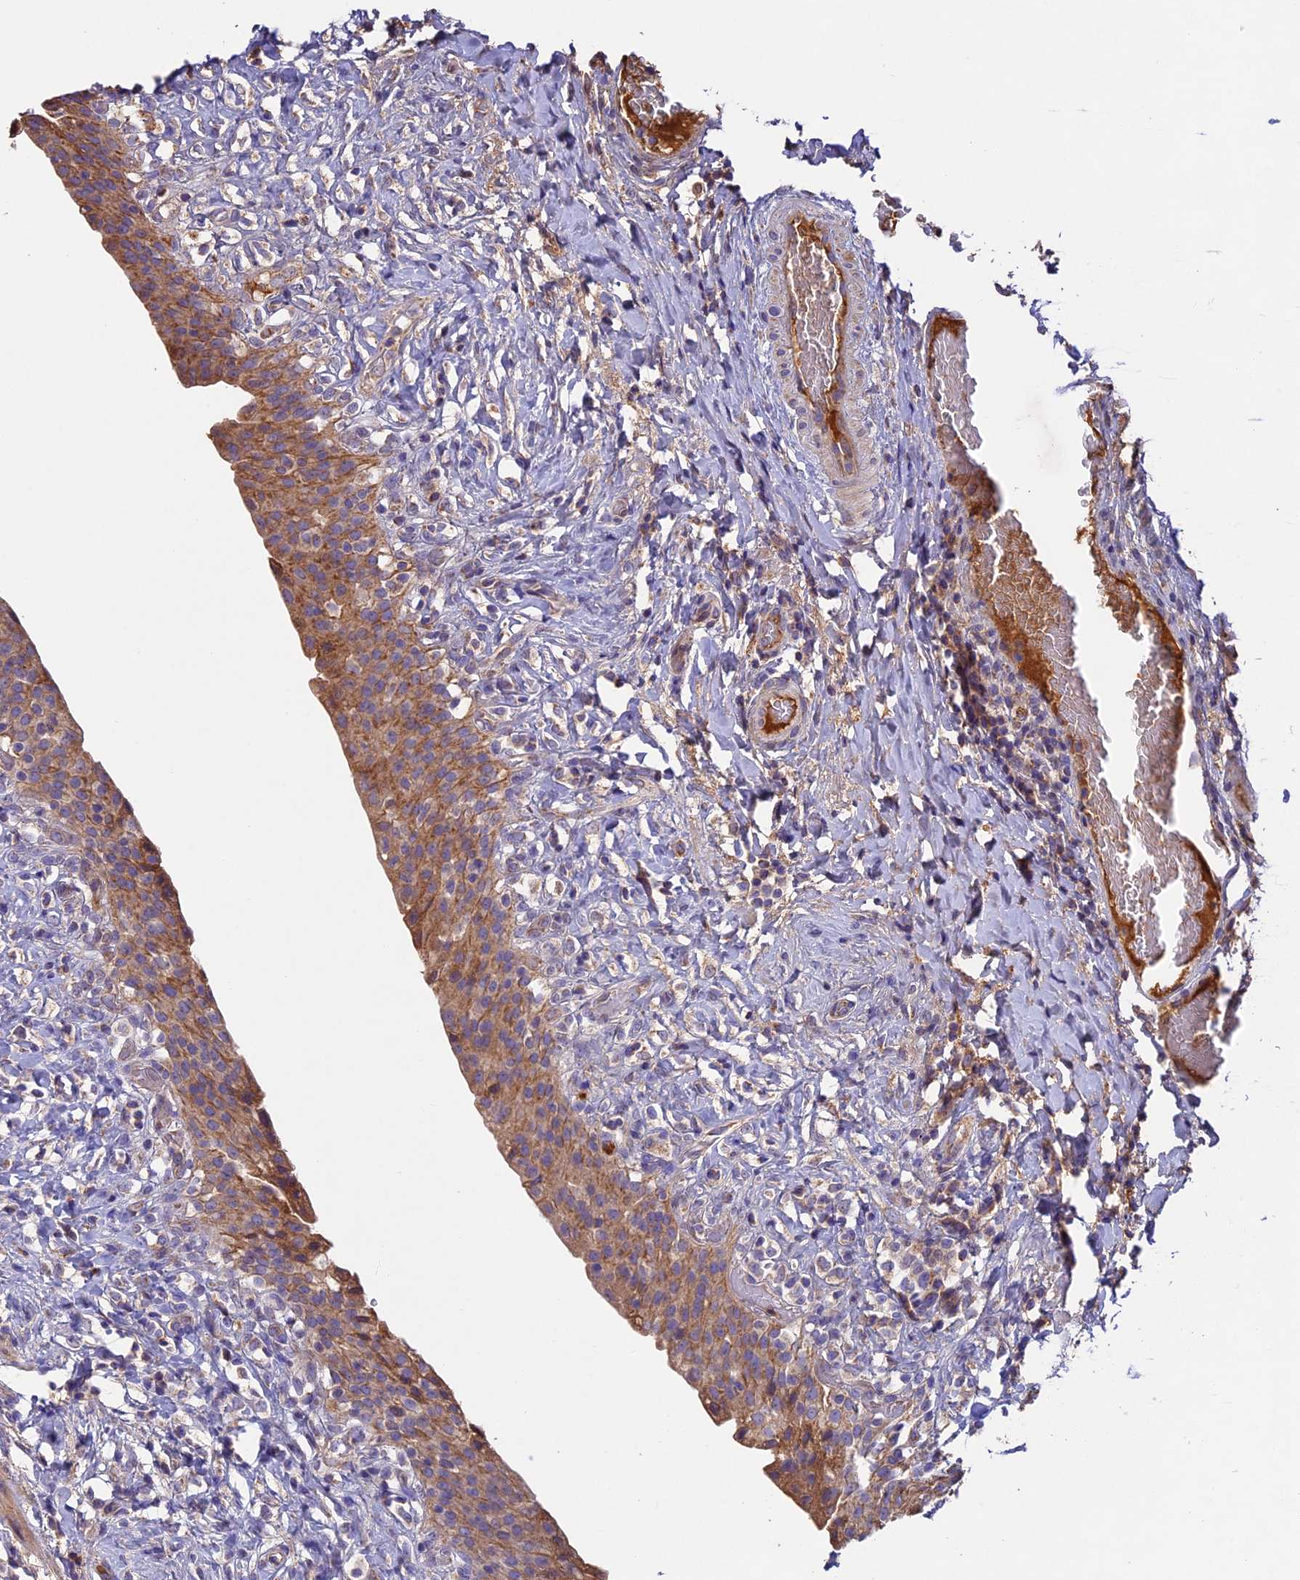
{"staining": {"intensity": "moderate", "quantity": ">75%", "location": "cytoplasmic/membranous"}, "tissue": "urinary bladder", "cell_type": "Urothelial cells", "image_type": "normal", "snomed": [{"axis": "morphology", "description": "Normal tissue, NOS"}, {"axis": "morphology", "description": "Inflammation, NOS"}, {"axis": "topography", "description": "Urinary bladder"}], "caption": "This is a photomicrograph of immunohistochemistry (IHC) staining of unremarkable urinary bladder, which shows moderate positivity in the cytoplasmic/membranous of urothelial cells.", "gene": "OCEL1", "patient": {"sex": "male", "age": 64}}